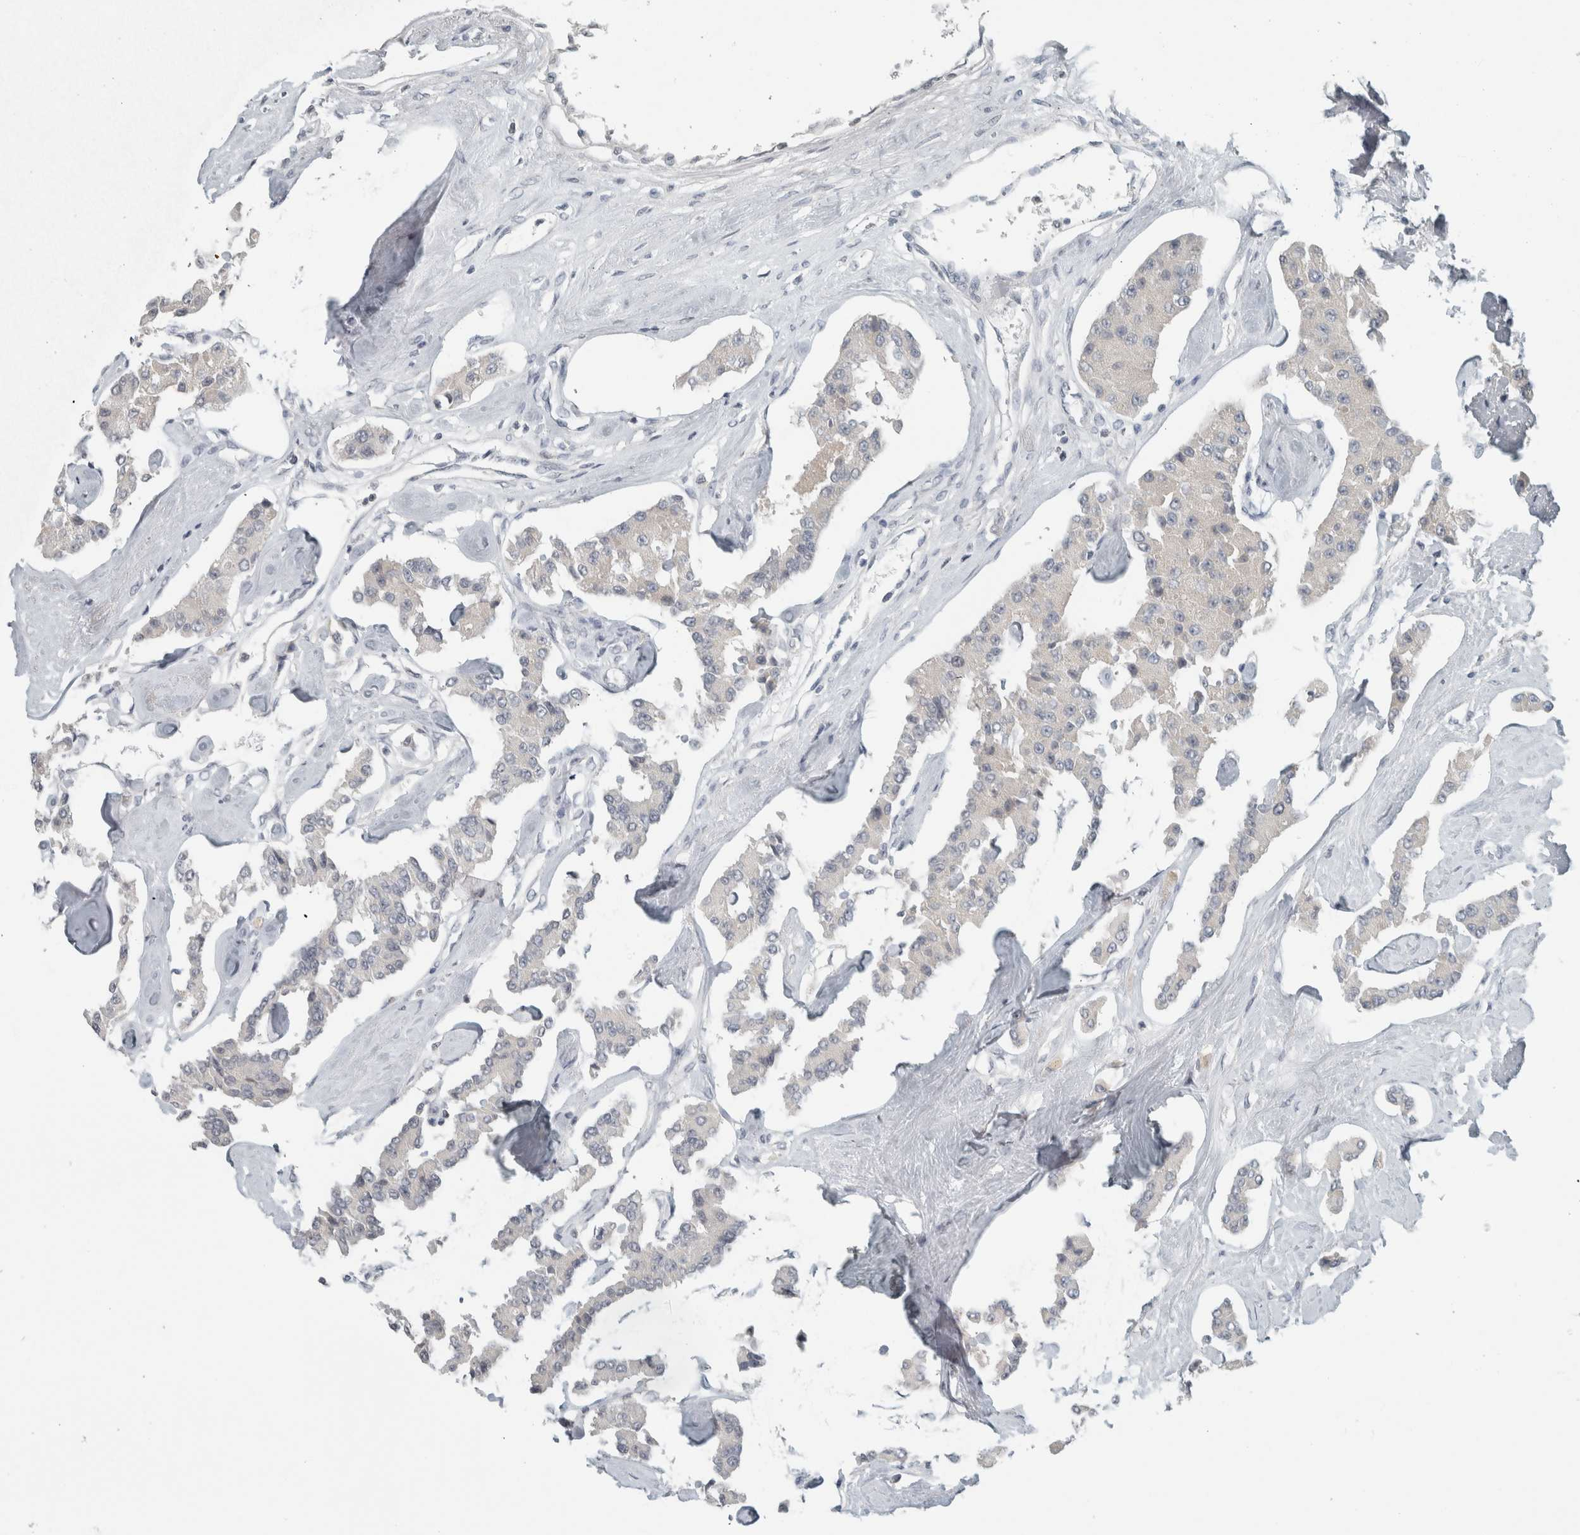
{"staining": {"intensity": "negative", "quantity": "none", "location": "none"}, "tissue": "carcinoid", "cell_type": "Tumor cells", "image_type": "cancer", "snomed": [{"axis": "morphology", "description": "Carcinoid, malignant, NOS"}, {"axis": "topography", "description": "Pancreas"}], "caption": "IHC of human carcinoid displays no staining in tumor cells. Brightfield microscopy of immunohistochemistry stained with DAB (3,3'-diaminobenzidine) (brown) and hematoxylin (blue), captured at high magnification.", "gene": "TRIT1", "patient": {"sex": "male", "age": 41}}